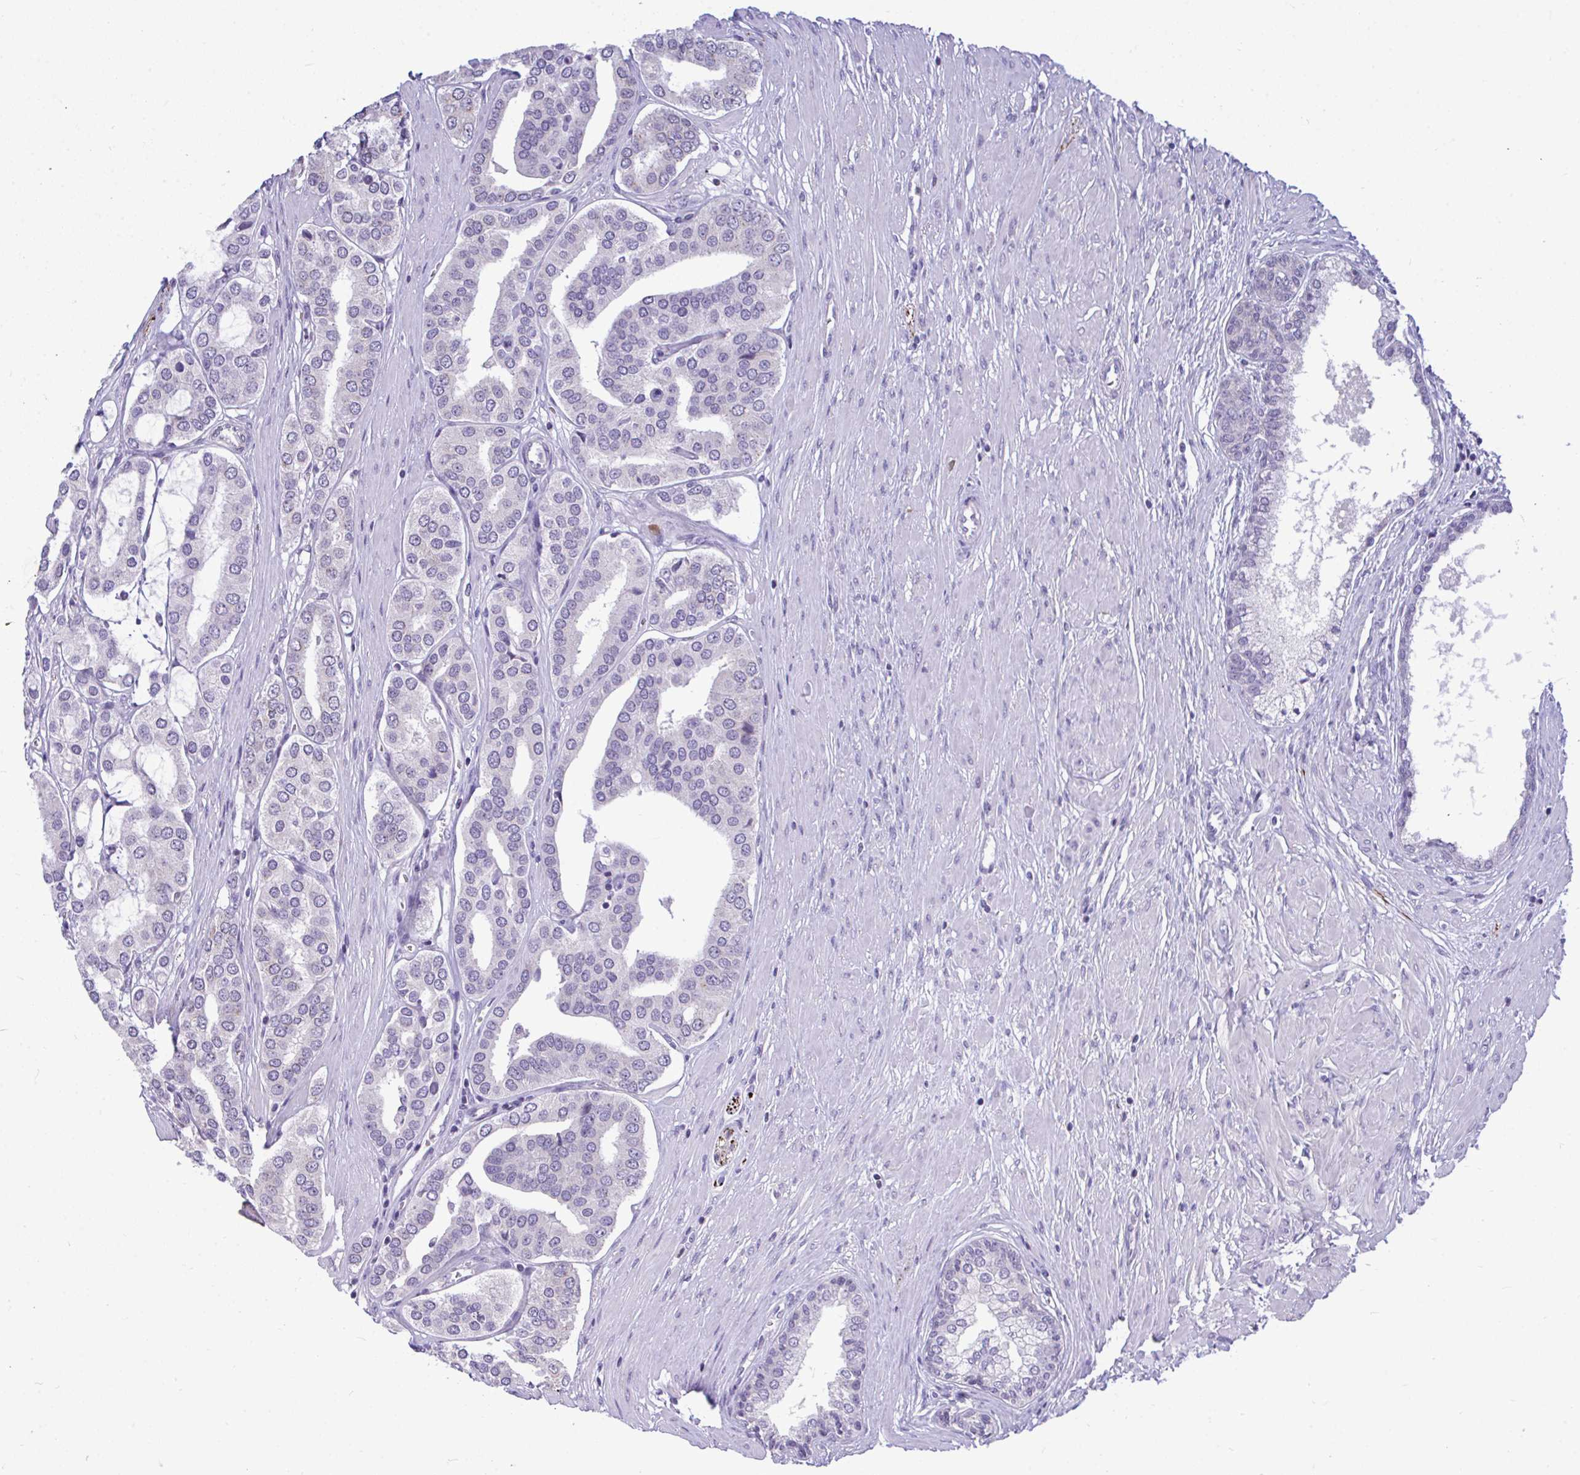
{"staining": {"intensity": "negative", "quantity": "none", "location": "none"}, "tissue": "prostate cancer", "cell_type": "Tumor cells", "image_type": "cancer", "snomed": [{"axis": "morphology", "description": "Adenocarcinoma, High grade"}, {"axis": "topography", "description": "Prostate"}], "caption": "DAB immunohistochemical staining of human prostate cancer reveals no significant expression in tumor cells.", "gene": "PIGK", "patient": {"sex": "male", "age": 58}}